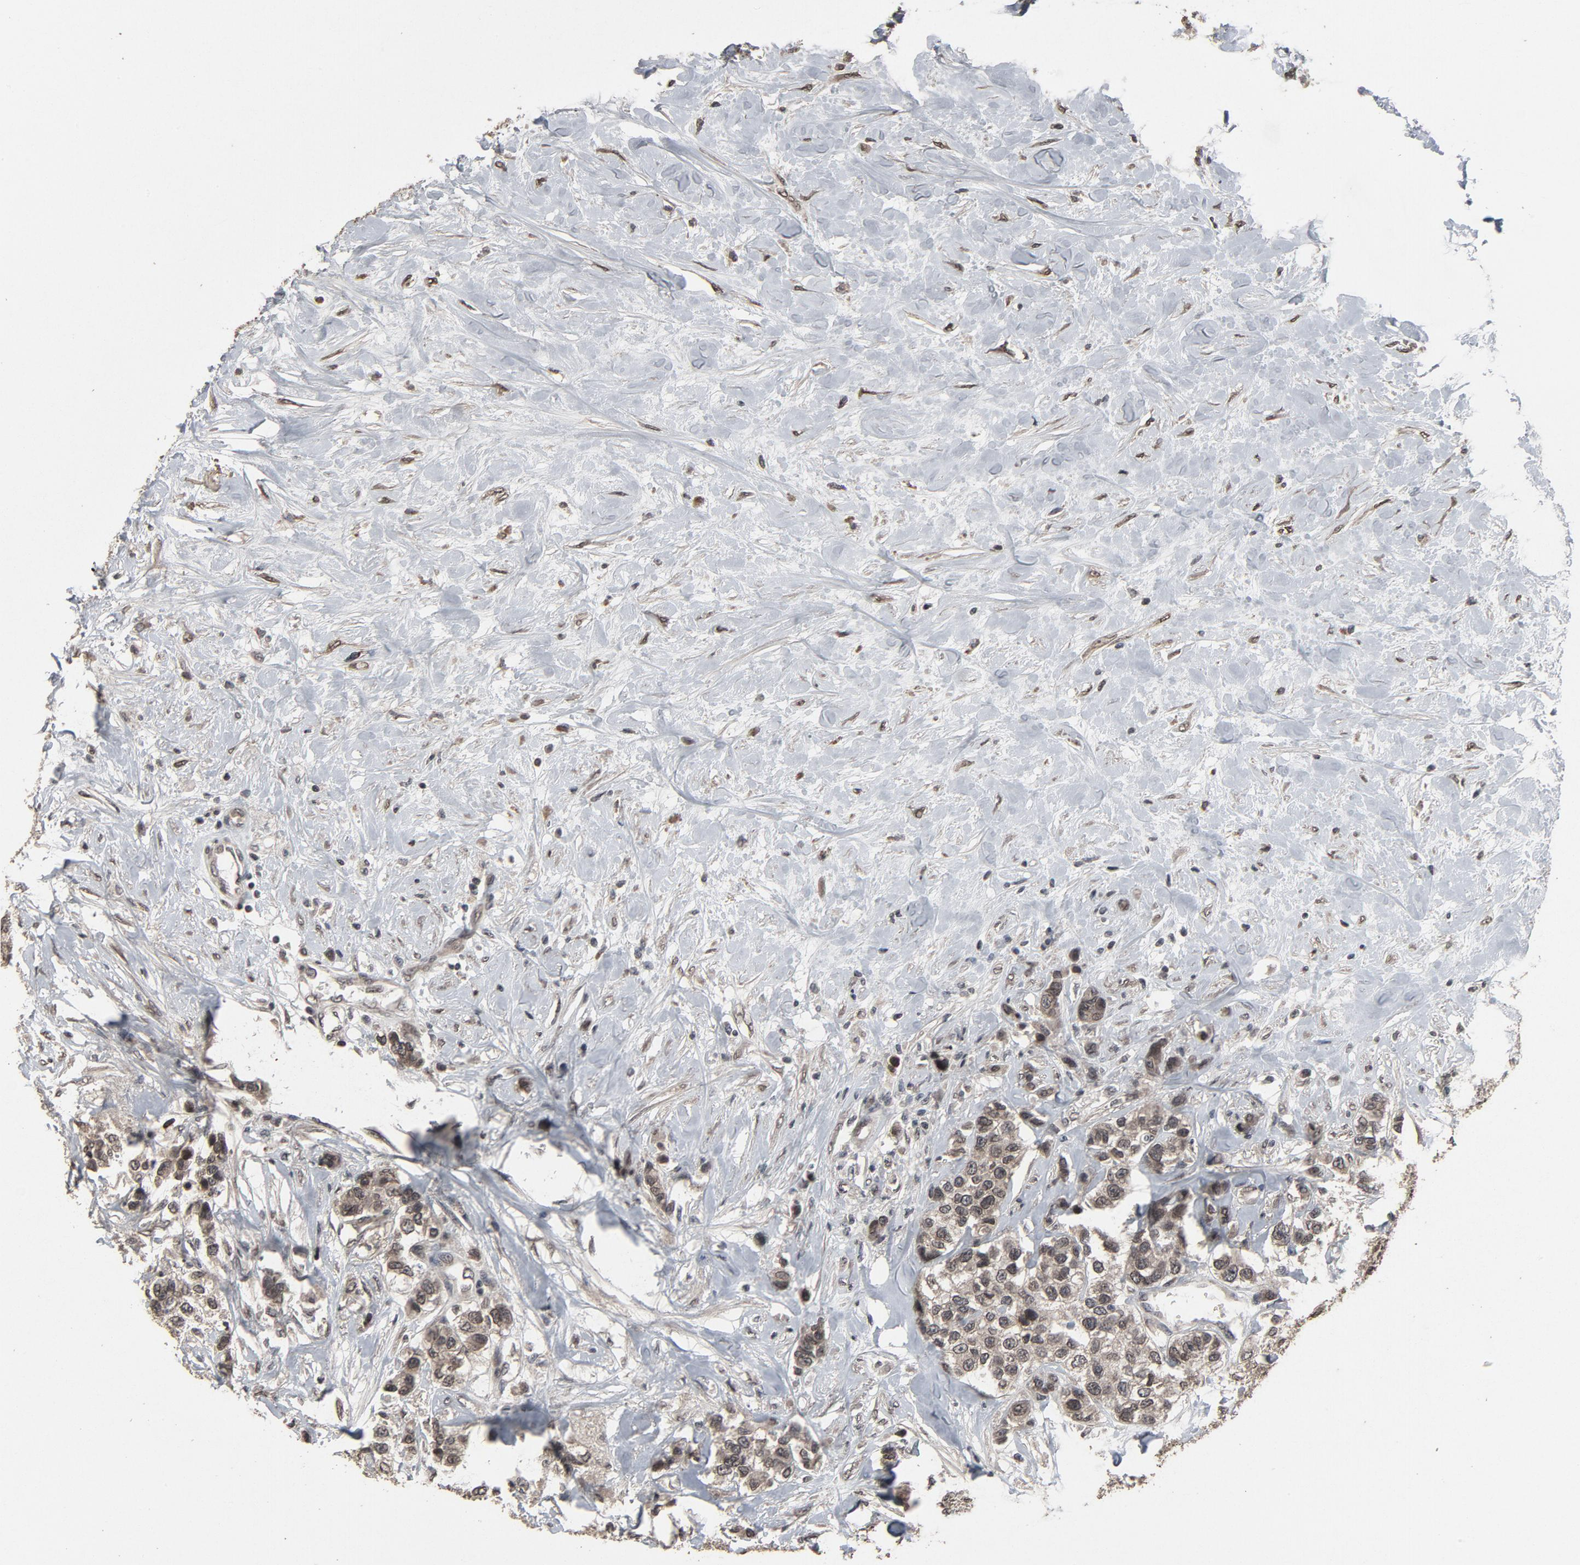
{"staining": {"intensity": "moderate", "quantity": ">75%", "location": "cytoplasmic/membranous"}, "tissue": "breast cancer", "cell_type": "Tumor cells", "image_type": "cancer", "snomed": [{"axis": "morphology", "description": "Duct carcinoma"}, {"axis": "topography", "description": "Breast"}], "caption": "DAB (3,3'-diaminobenzidine) immunohistochemical staining of human breast cancer (intraductal carcinoma) shows moderate cytoplasmic/membranous protein expression in approximately >75% of tumor cells. (Brightfield microscopy of DAB IHC at high magnification).", "gene": "POM121", "patient": {"sex": "female", "age": 51}}